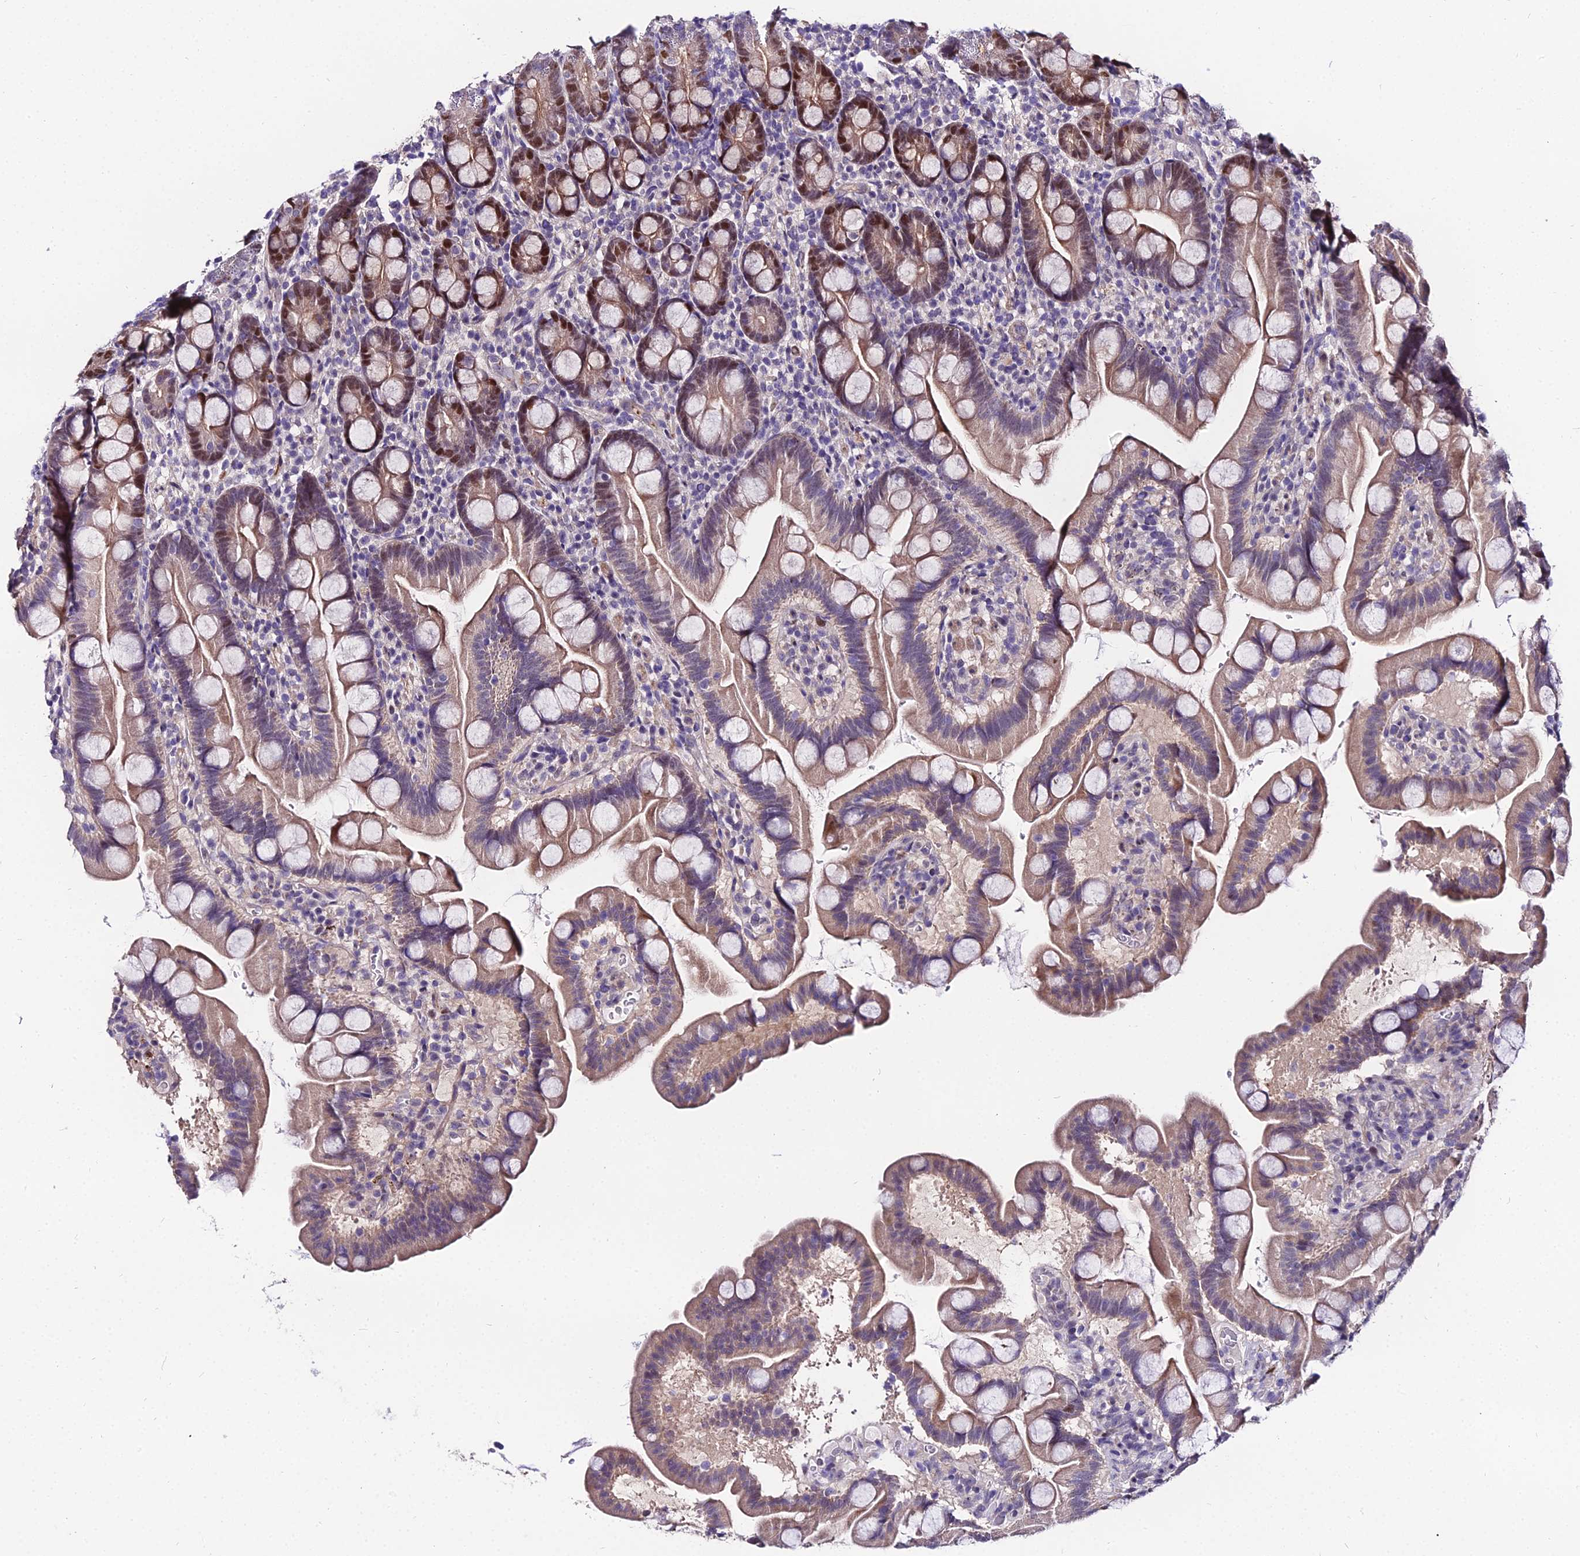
{"staining": {"intensity": "strong", "quantity": "25%-75%", "location": "cytoplasmic/membranous,nuclear"}, "tissue": "small intestine", "cell_type": "Glandular cells", "image_type": "normal", "snomed": [{"axis": "morphology", "description": "Normal tissue, NOS"}, {"axis": "topography", "description": "Small intestine"}], "caption": "Human small intestine stained for a protein (brown) reveals strong cytoplasmic/membranous,nuclear positive positivity in about 25%-75% of glandular cells.", "gene": "TRIML2", "patient": {"sex": "female", "age": 68}}